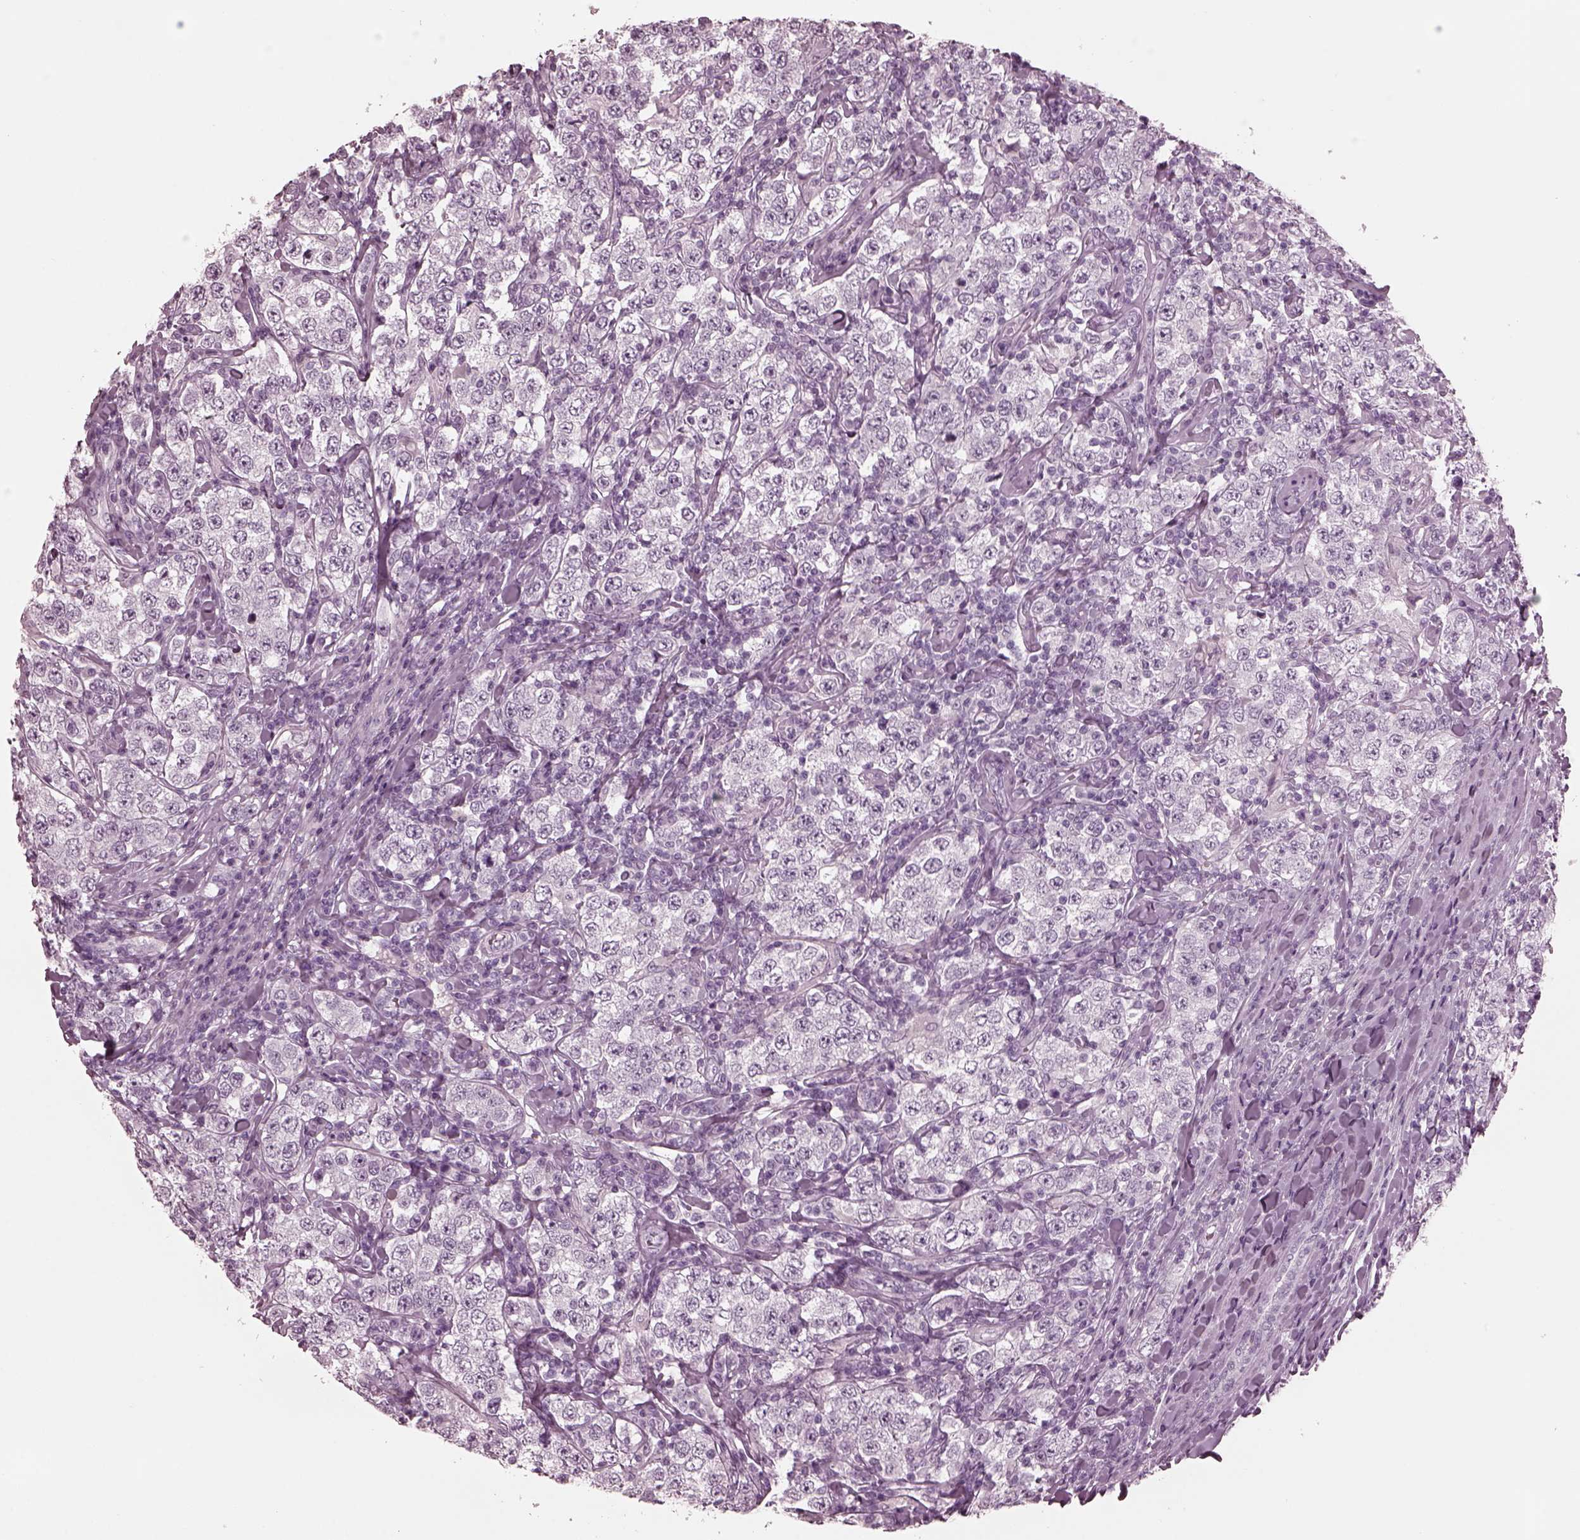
{"staining": {"intensity": "negative", "quantity": "none", "location": "none"}, "tissue": "testis cancer", "cell_type": "Tumor cells", "image_type": "cancer", "snomed": [{"axis": "morphology", "description": "Seminoma, NOS"}, {"axis": "morphology", "description": "Carcinoma, Embryonal, NOS"}, {"axis": "topography", "description": "Testis"}], "caption": "IHC micrograph of human testis cancer stained for a protein (brown), which demonstrates no staining in tumor cells.", "gene": "GRM6", "patient": {"sex": "male", "age": 41}}